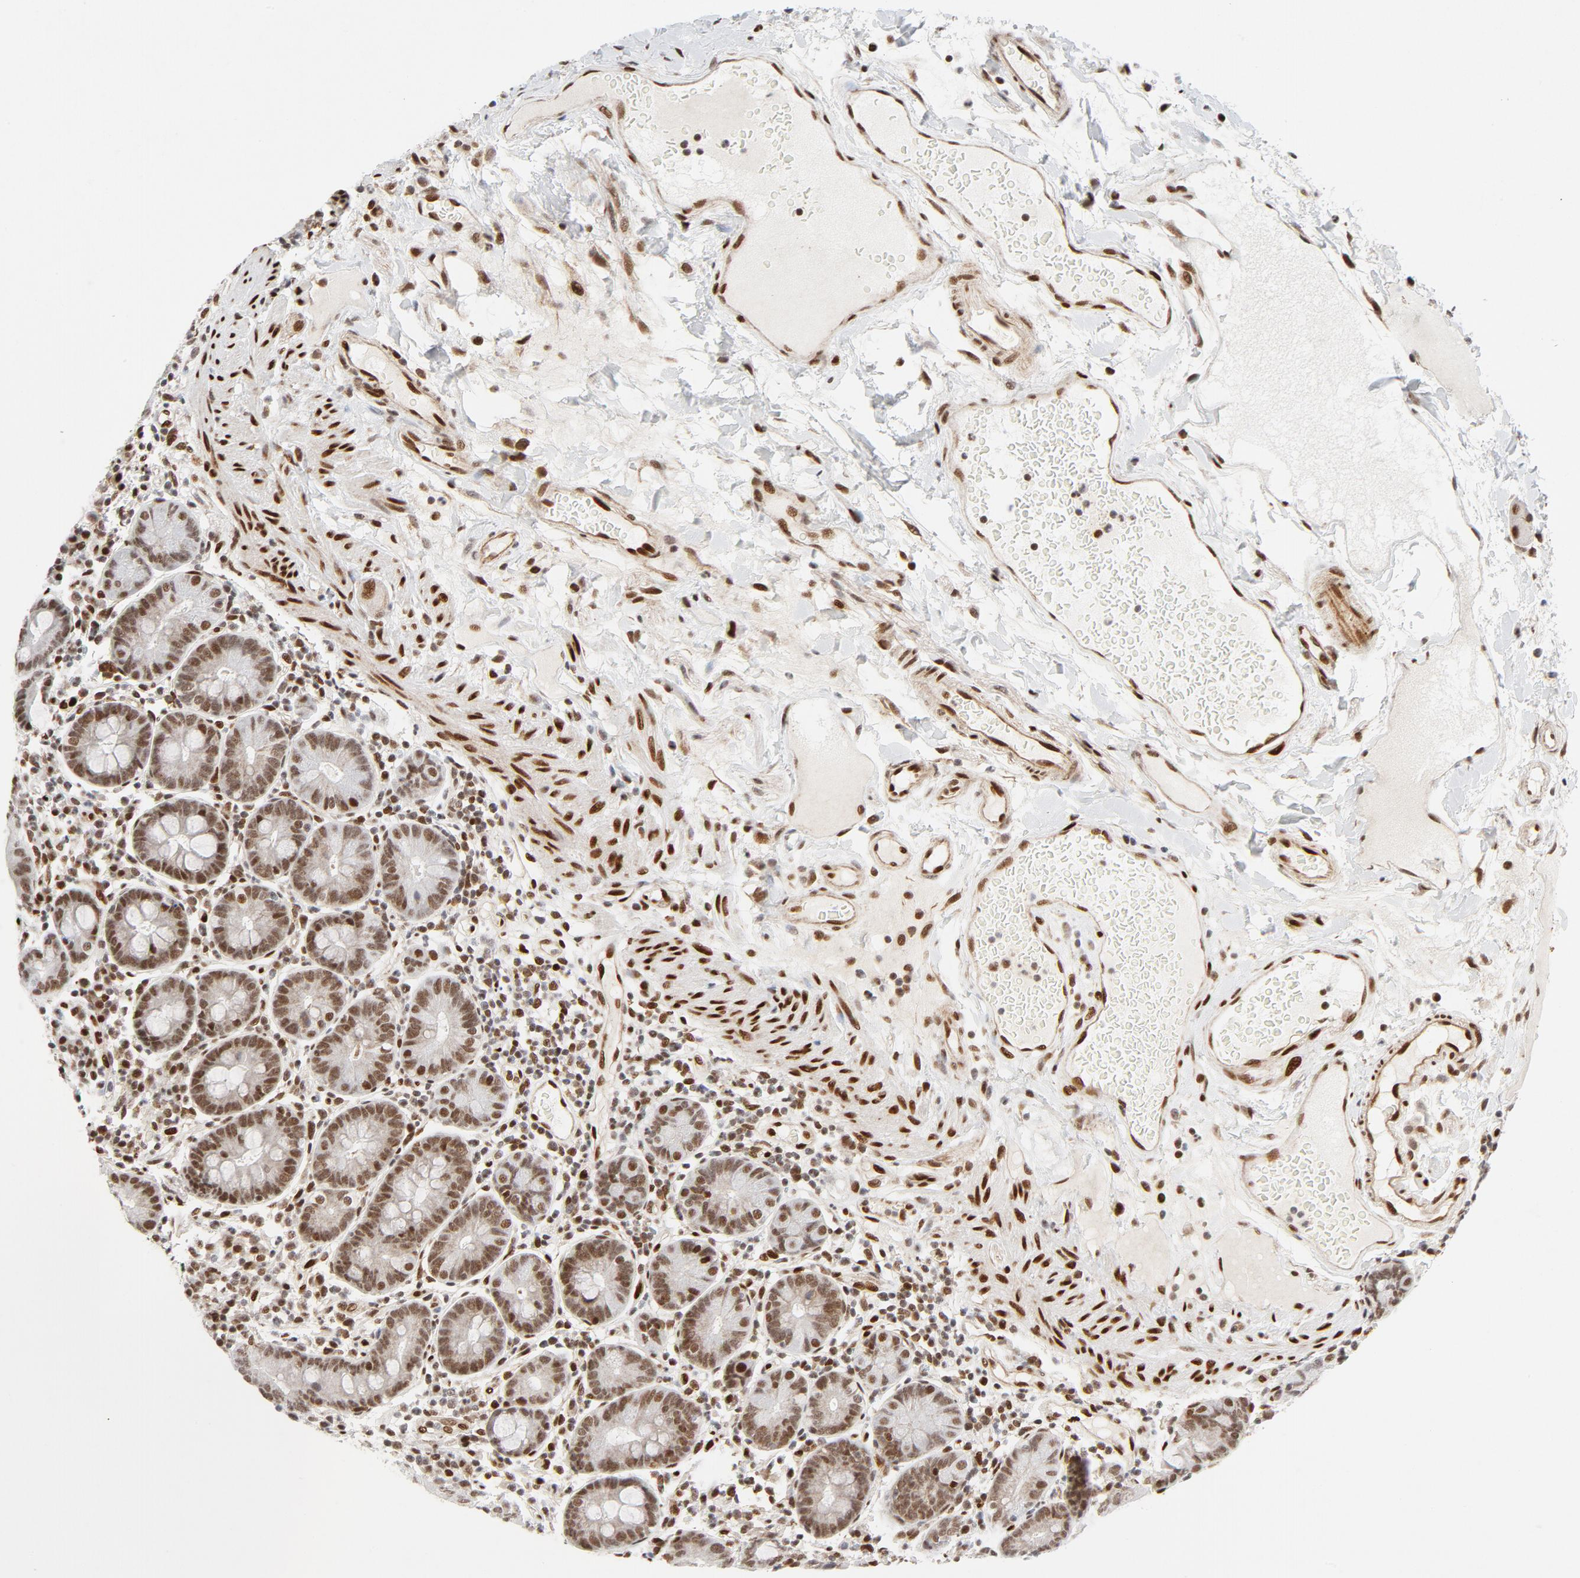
{"staining": {"intensity": "weak", "quantity": ">75%", "location": "nuclear"}, "tissue": "duodenum", "cell_type": "Glandular cells", "image_type": "normal", "snomed": [{"axis": "morphology", "description": "Normal tissue, NOS"}, {"axis": "topography", "description": "Duodenum"}], "caption": "Human duodenum stained for a protein (brown) displays weak nuclear positive positivity in about >75% of glandular cells.", "gene": "MEF2A", "patient": {"sex": "male", "age": 50}}